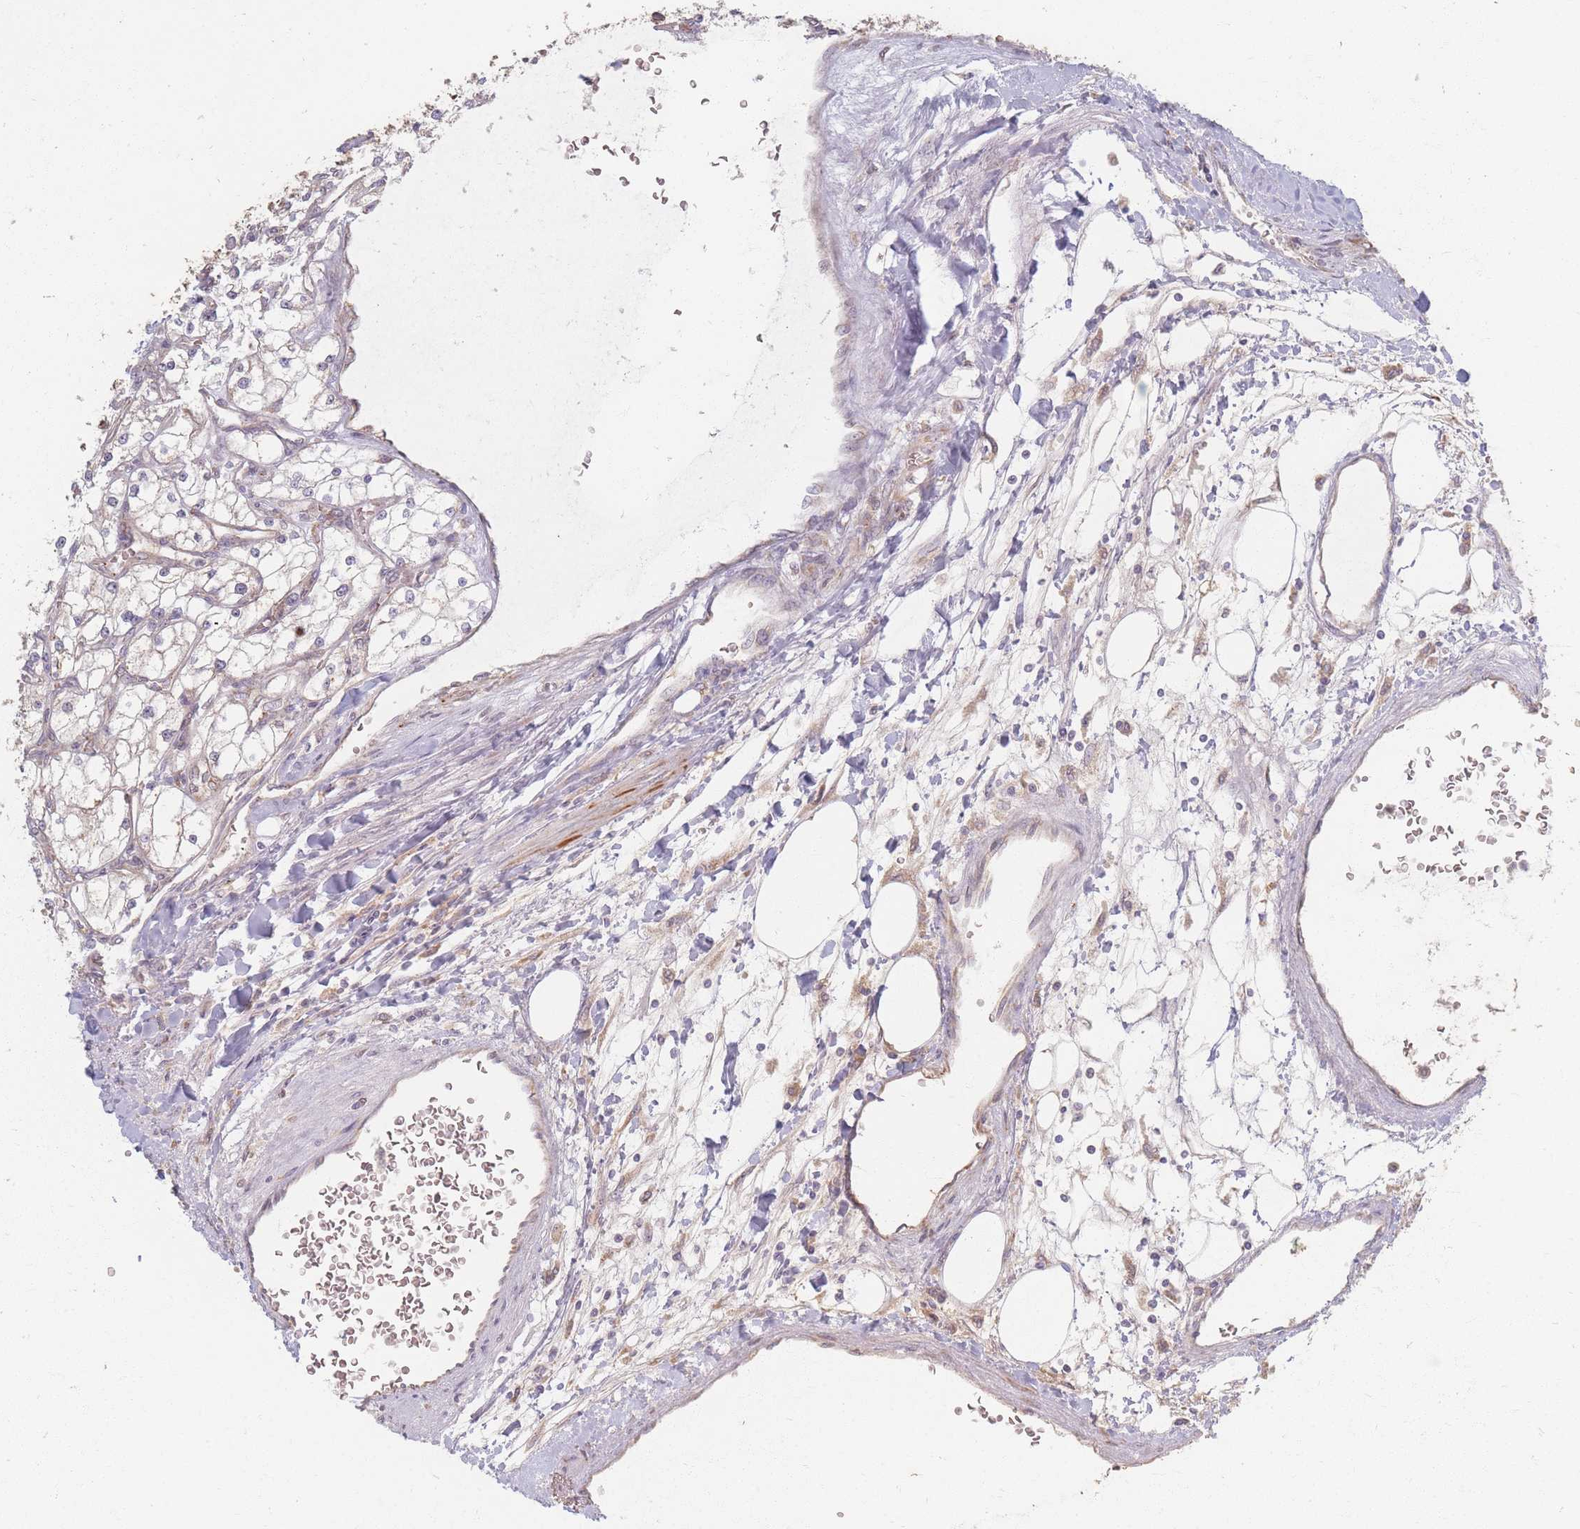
{"staining": {"intensity": "negative", "quantity": "none", "location": "none"}, "tissue": "renal cancer", "cell_type": "Tumor cells", "image_type": "cancer", "snomed": [{"axis": "morphology", "description": "Adenocarcinoma, NOS"}, {"axis": "topography", "description": "Kidney"}], "caption": "Micrograph shows no protein staining in tumor cells of renal cancer (adenocarcinoma) tissue.", "gene": "SMIM14", "patient": {"sex": "male", "age": 80}}